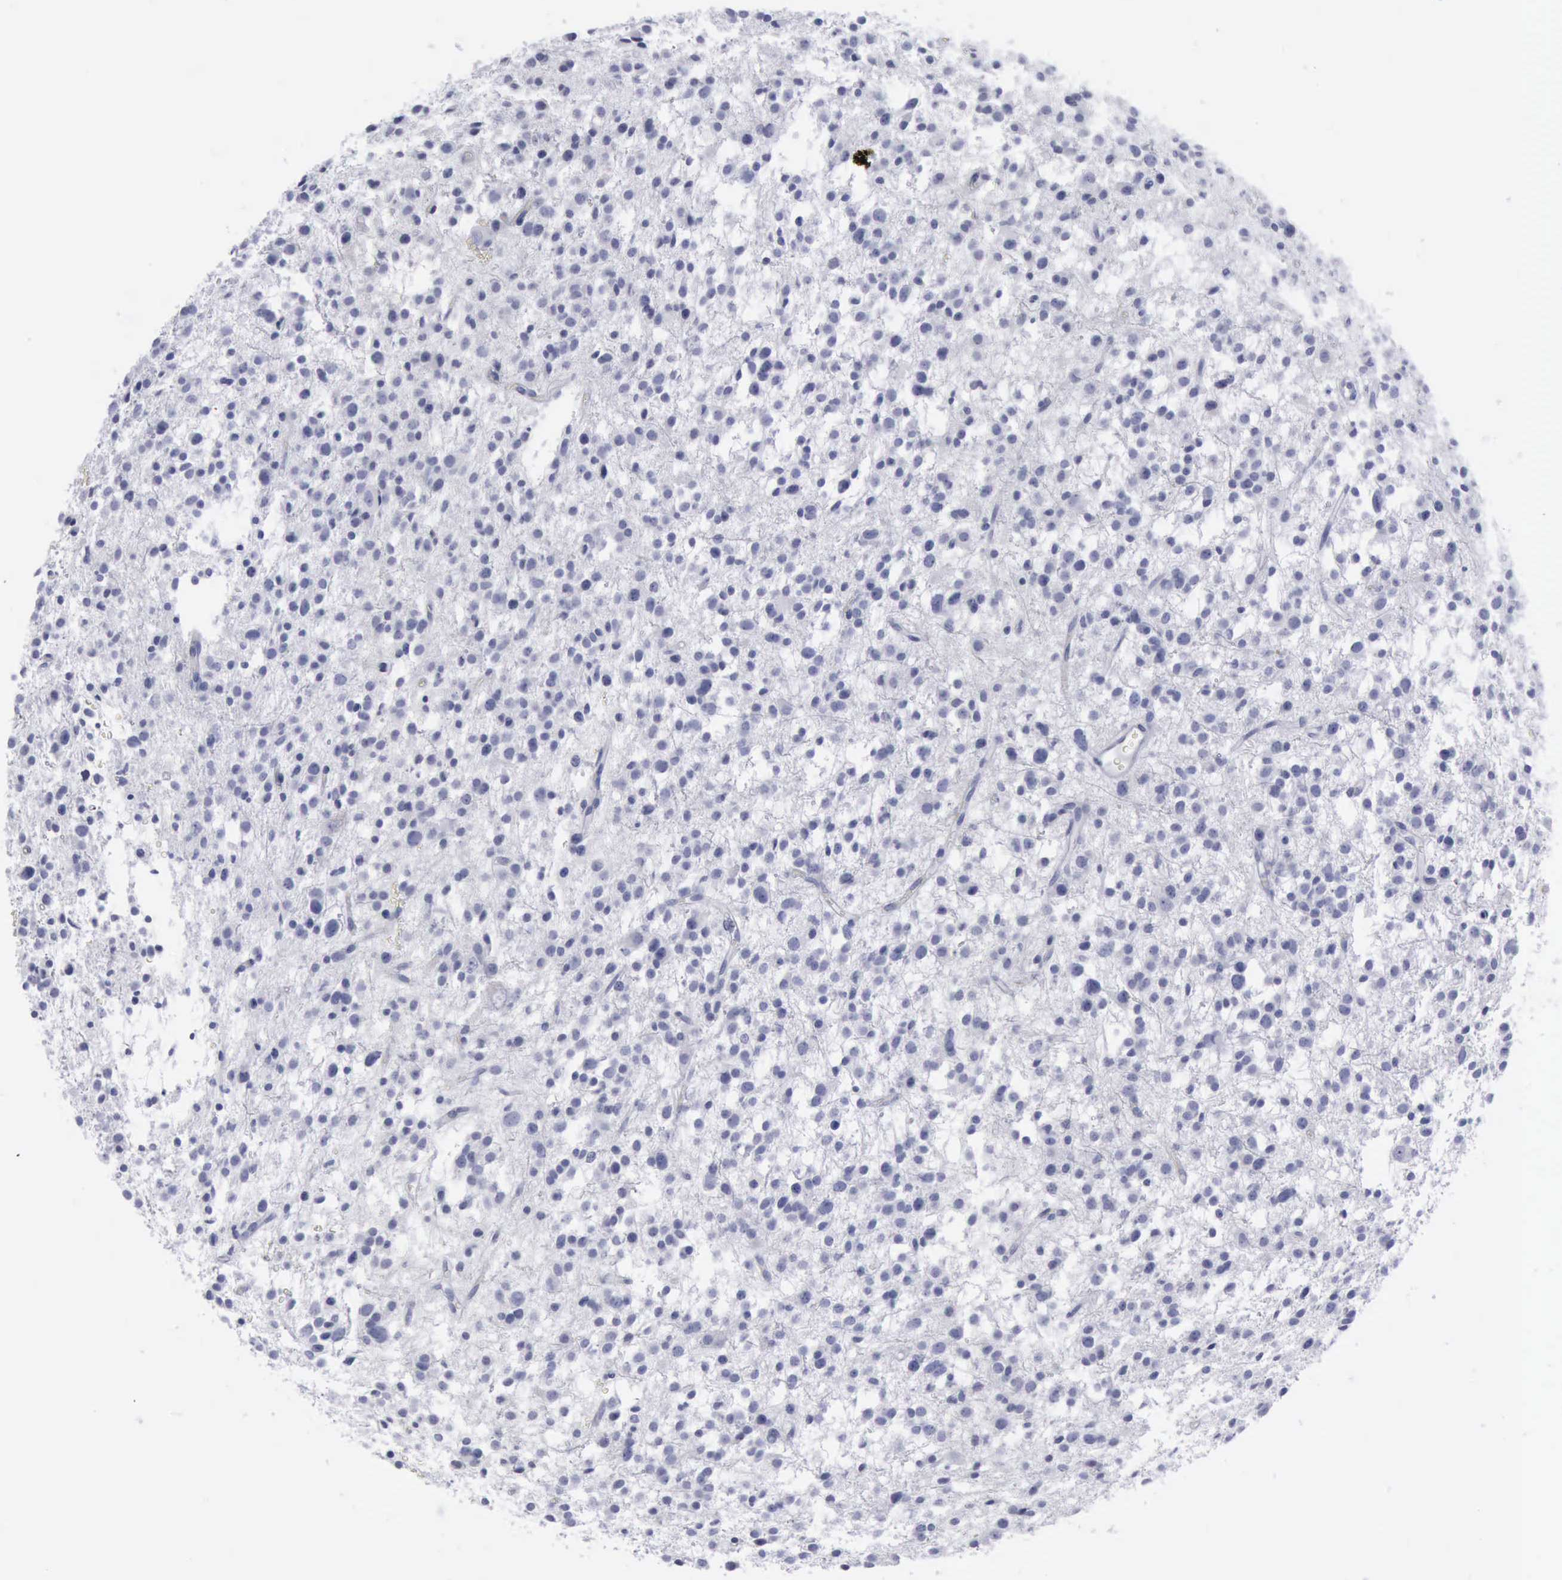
{"staining": {"intensity": "negative", "quantity": "none", "location": "none"}, "tissue": "glioma", "cell_type": "Tumor cells", "image_type": "cancer", "snomed": [{"axis": "morphology", "description": "Glioma, malignant, Low grade"}, {"axis": "topography", "description": "Brain"}], "caption": "Protein analysis of malignant low-grade glioma exhibits no significant staining in tumor cells.", "gene": "KRT13", "patient": {"sex": "female", "age": 36}}